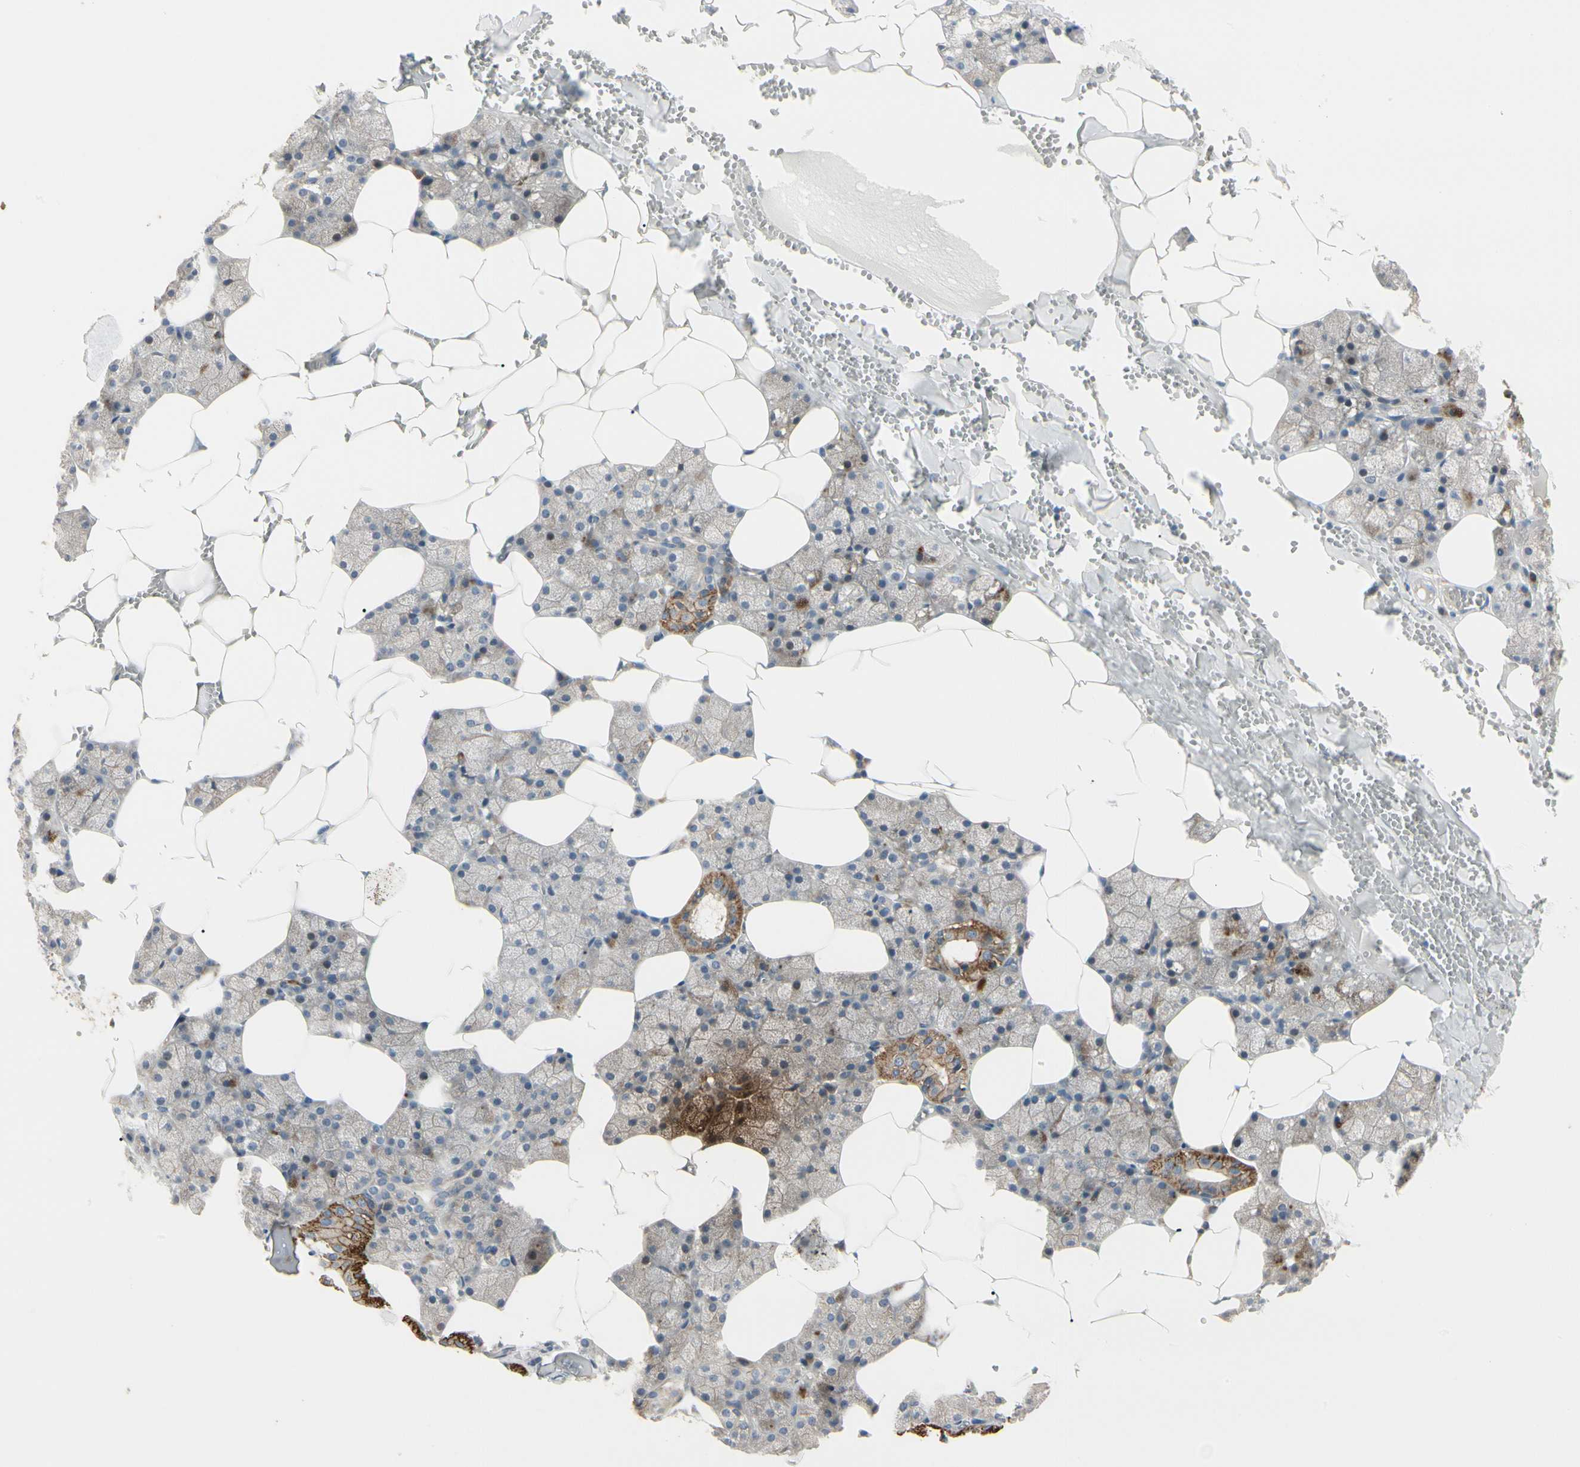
{"staining": {"intensity": "strong", "quantity": "<25%", "location": "cytoplasmic/membranous"}, "tissue": "salivary gland", "cell_type": "Glandular cells", "image_type": "normal", "snomed": [{"axis": "morphology", "description": "Normal tissue, NOS"}, {"axis": "topography", "description": "Salivary gland"}], "caption": "This is a micrograph of immunohistochemistry (IHC) staining of normal salivary gland, which shows strong positivity in the cytoplasmic/membranous of glandular cells.", "gene": "F2R", "patient": {"sex": "male", "age": 62}}